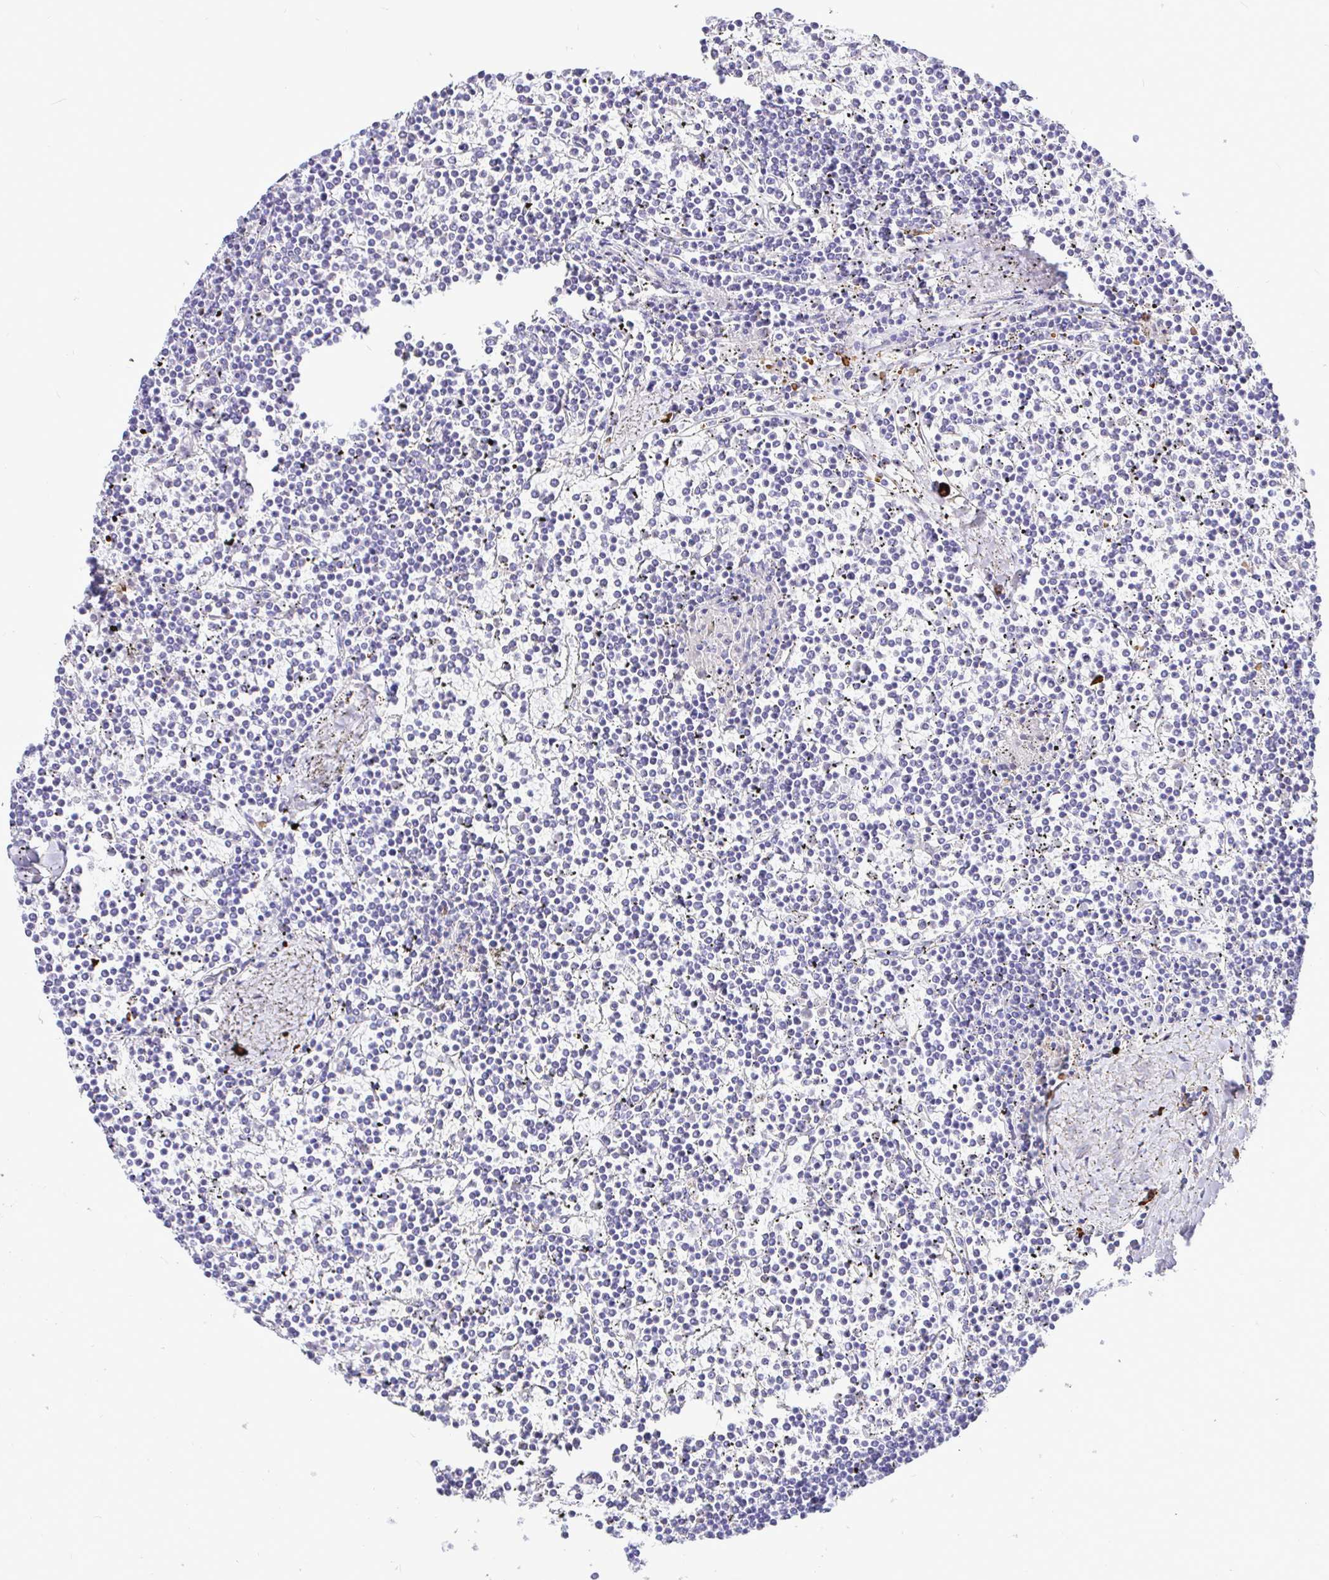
{"staining": {"intensity": "negative", "quantity": "none", "location": "none"}, "tissue": "lymphoma", "cell_type": "Tumor cells", "image_type": "cancer", "snomed": [{"axis": "morphology", "description": "Malignant lymphoma, non-Hodgkin's type, Low grade"}, {"axis": "topography", "description": "Spleen"}], "caption": "Immunohistochemistry (IHC) of human lymphoma demonstrates no expression in tumor cells.", "gene": "CCDC62", "patient": {"sex": "female", "age": 19}}